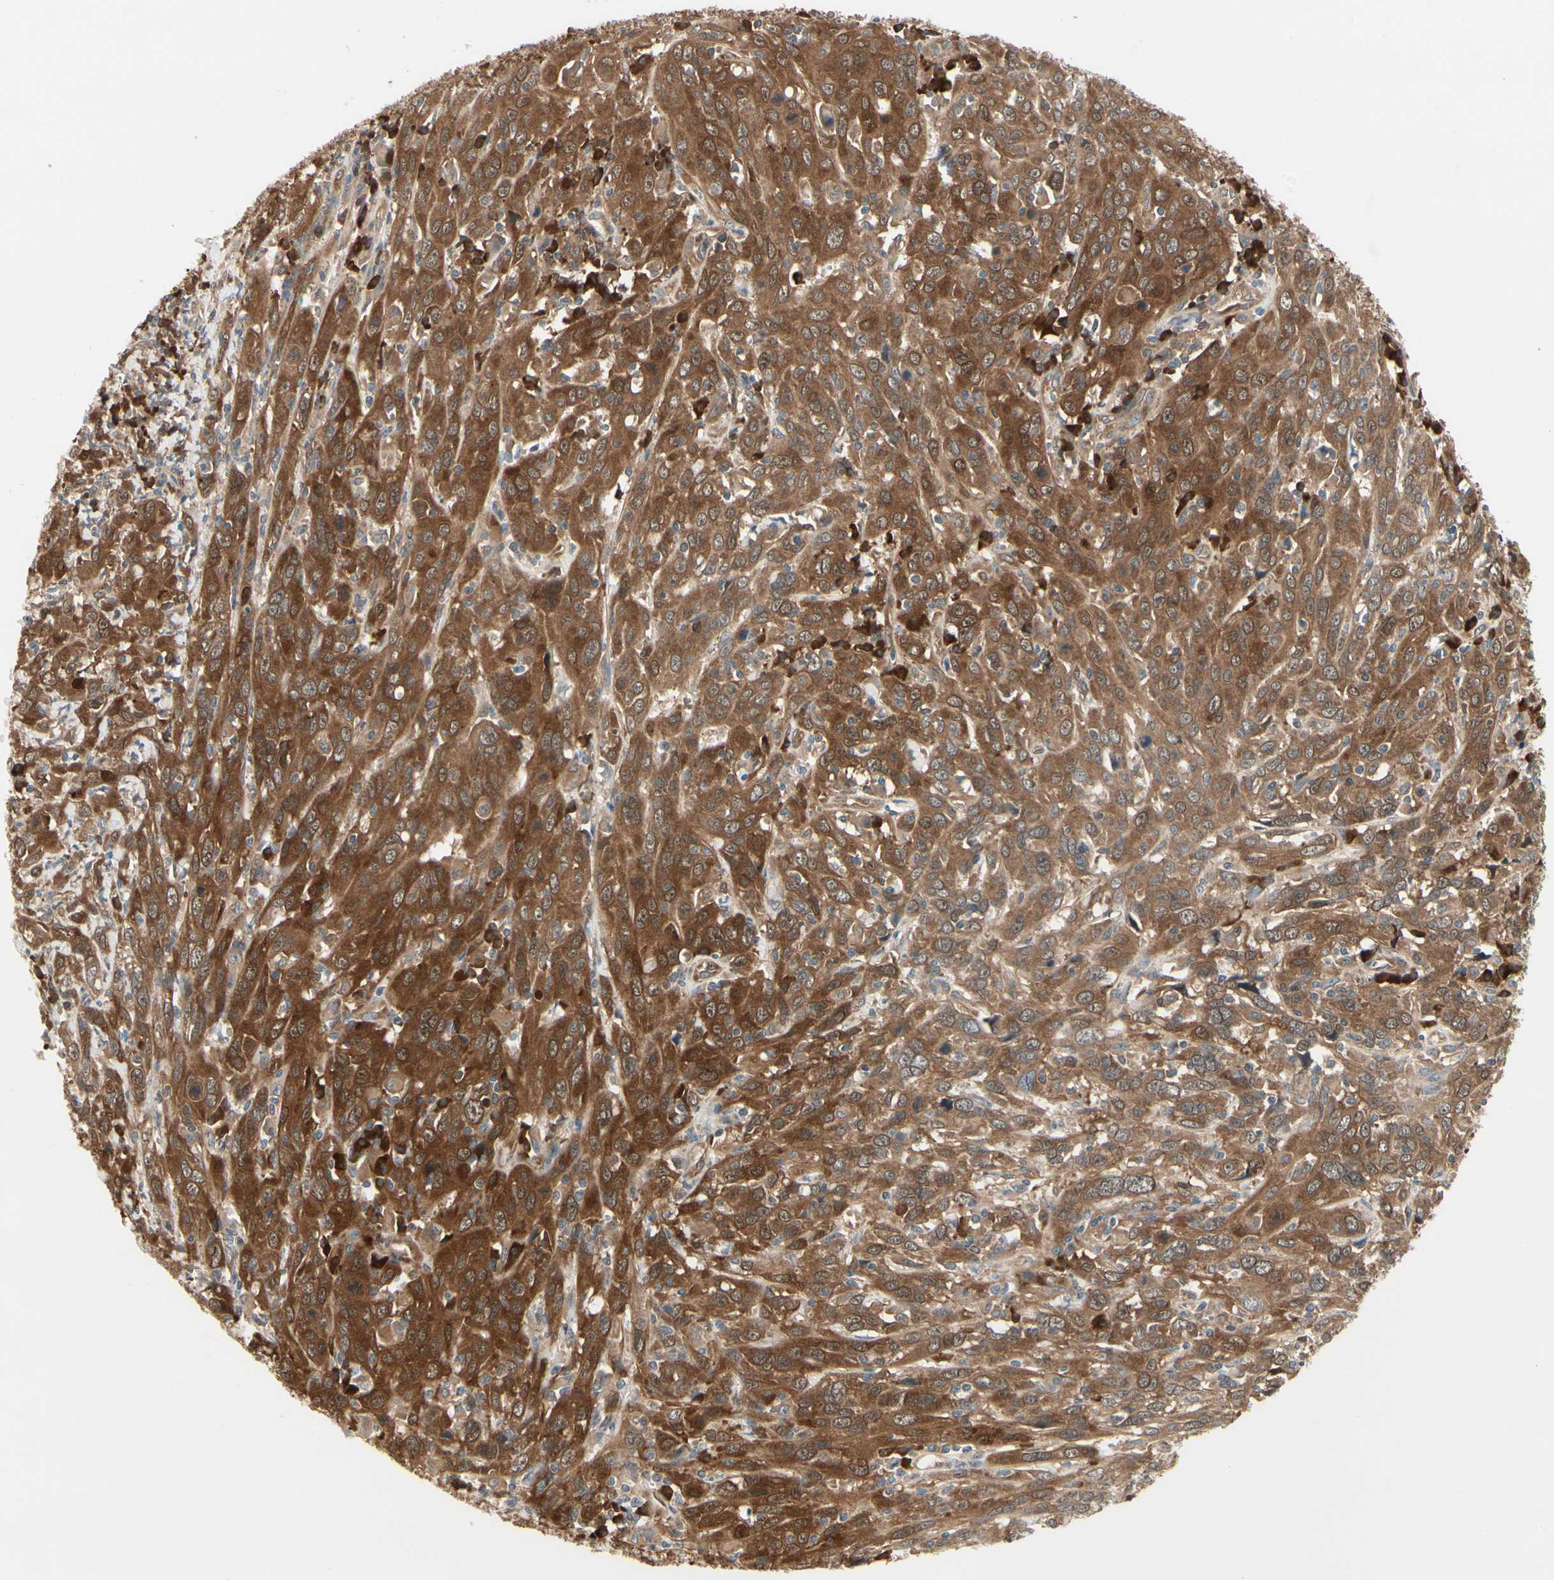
{"staining": {"intensity": "strong", "quantity": ">75%", "location": "cytoplasmic/membranous"}, "tissue": "cervical cancer", "cell_type": "Tumor cells", "image_type": "cancer", "snomed": [{"axis": "morphology", "description": "Squamous cell carcinoma, NOS"}, {"axis": "topography", "description": "Cervix"}], "caption": "Cervical cancer (squamous cell carcinoma) stained with a protein marker exhibits strong staining in tumor cells.", "gene": "NME1-NME2", "patient": {"sex": "female", "age": 46}}